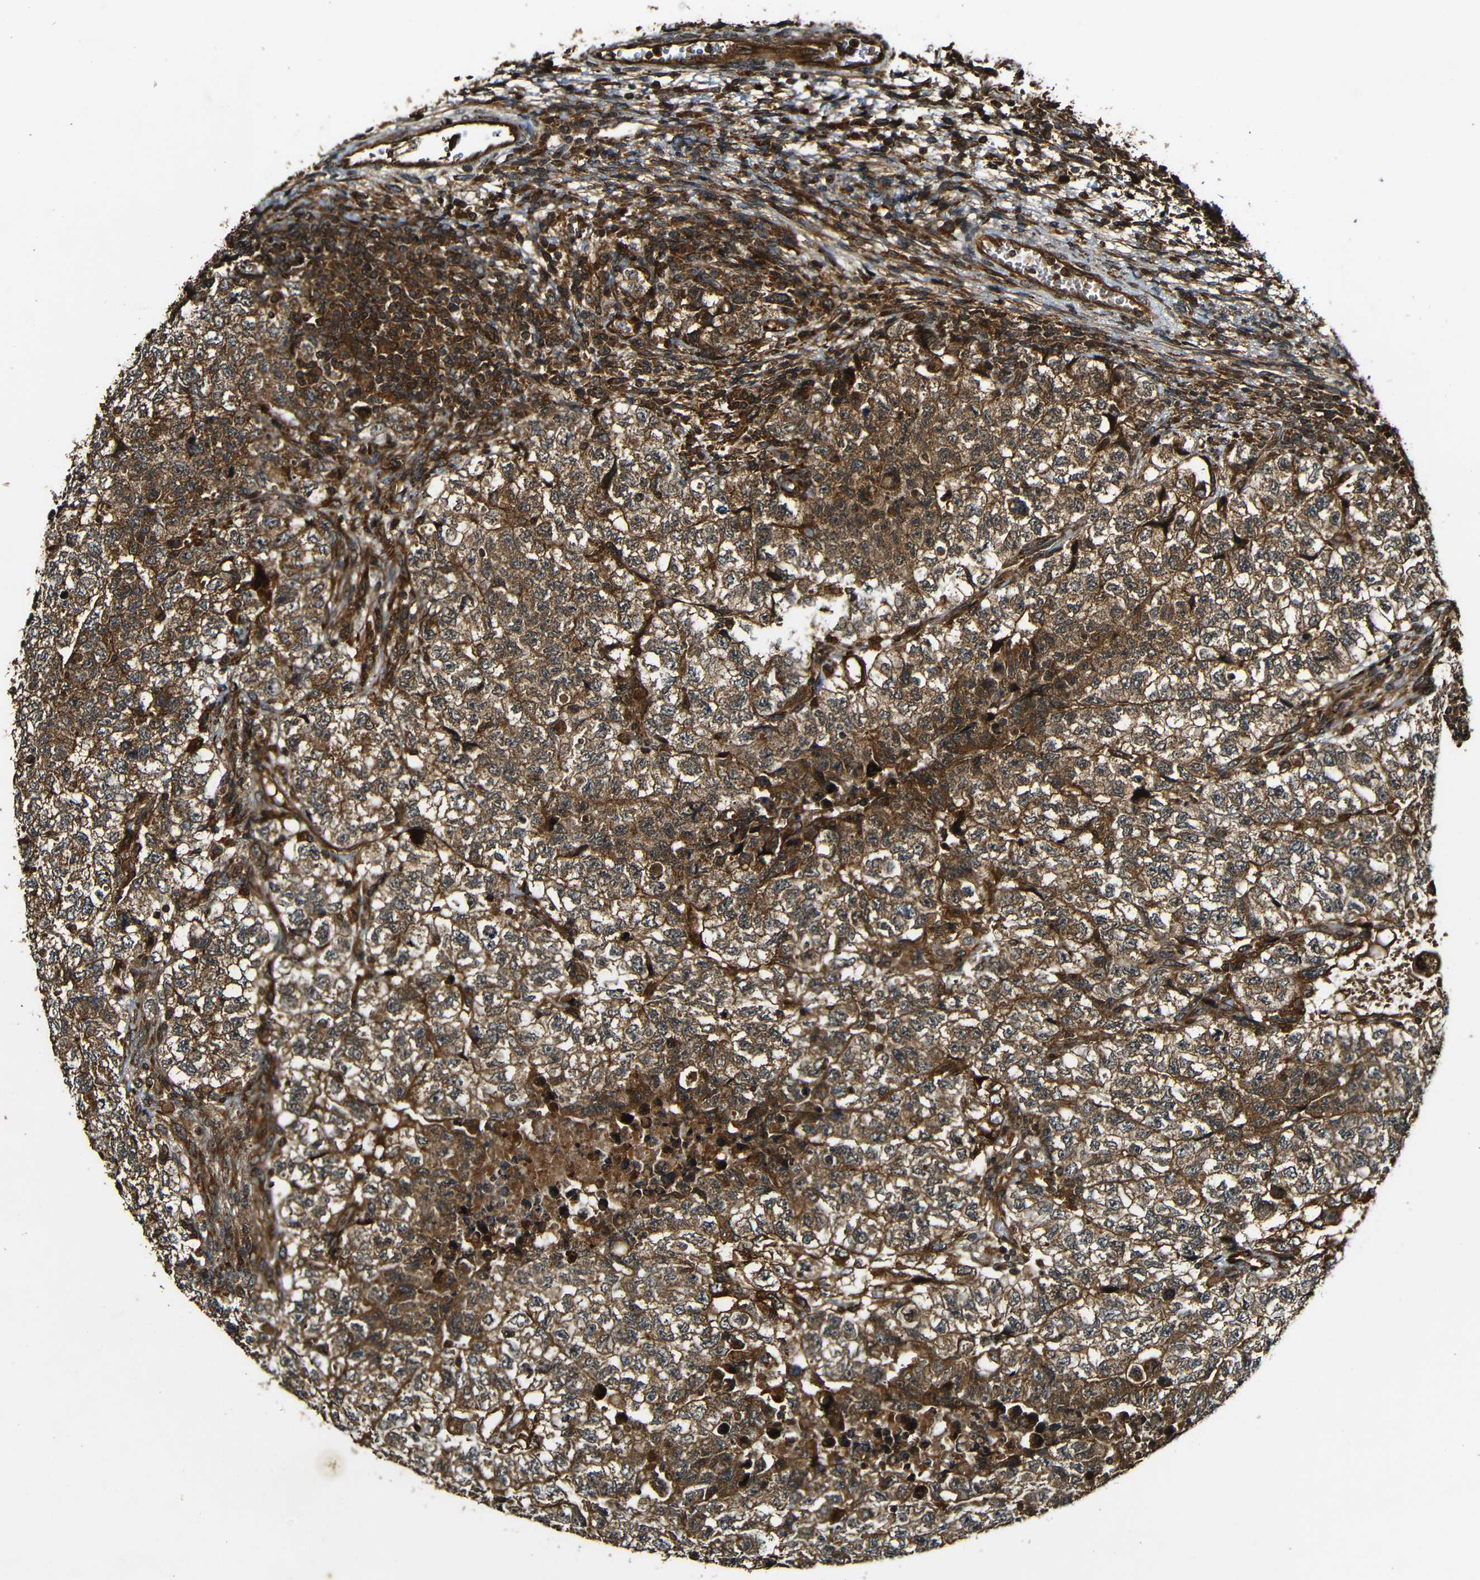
{"staining": {"intensity": "strong", "quantity": ">75%", "location": "cytoplasmic/membranous"}, "tissue": "testis cancer", "cell_type": "Tumor cells", "image_type": "cancer", "snomed": [{"axis": "morphology", "description": "Carcinoma, Embryonal, NOS"}, {"axis": "topography", "description": "Testis"}], "caption": "Embryonal carcinoma (testis) stained with a protein marker demonstrates strong staining in tumor cells.", "gene": "CASP8", "patient": {"sex": "male", "age": 36}}